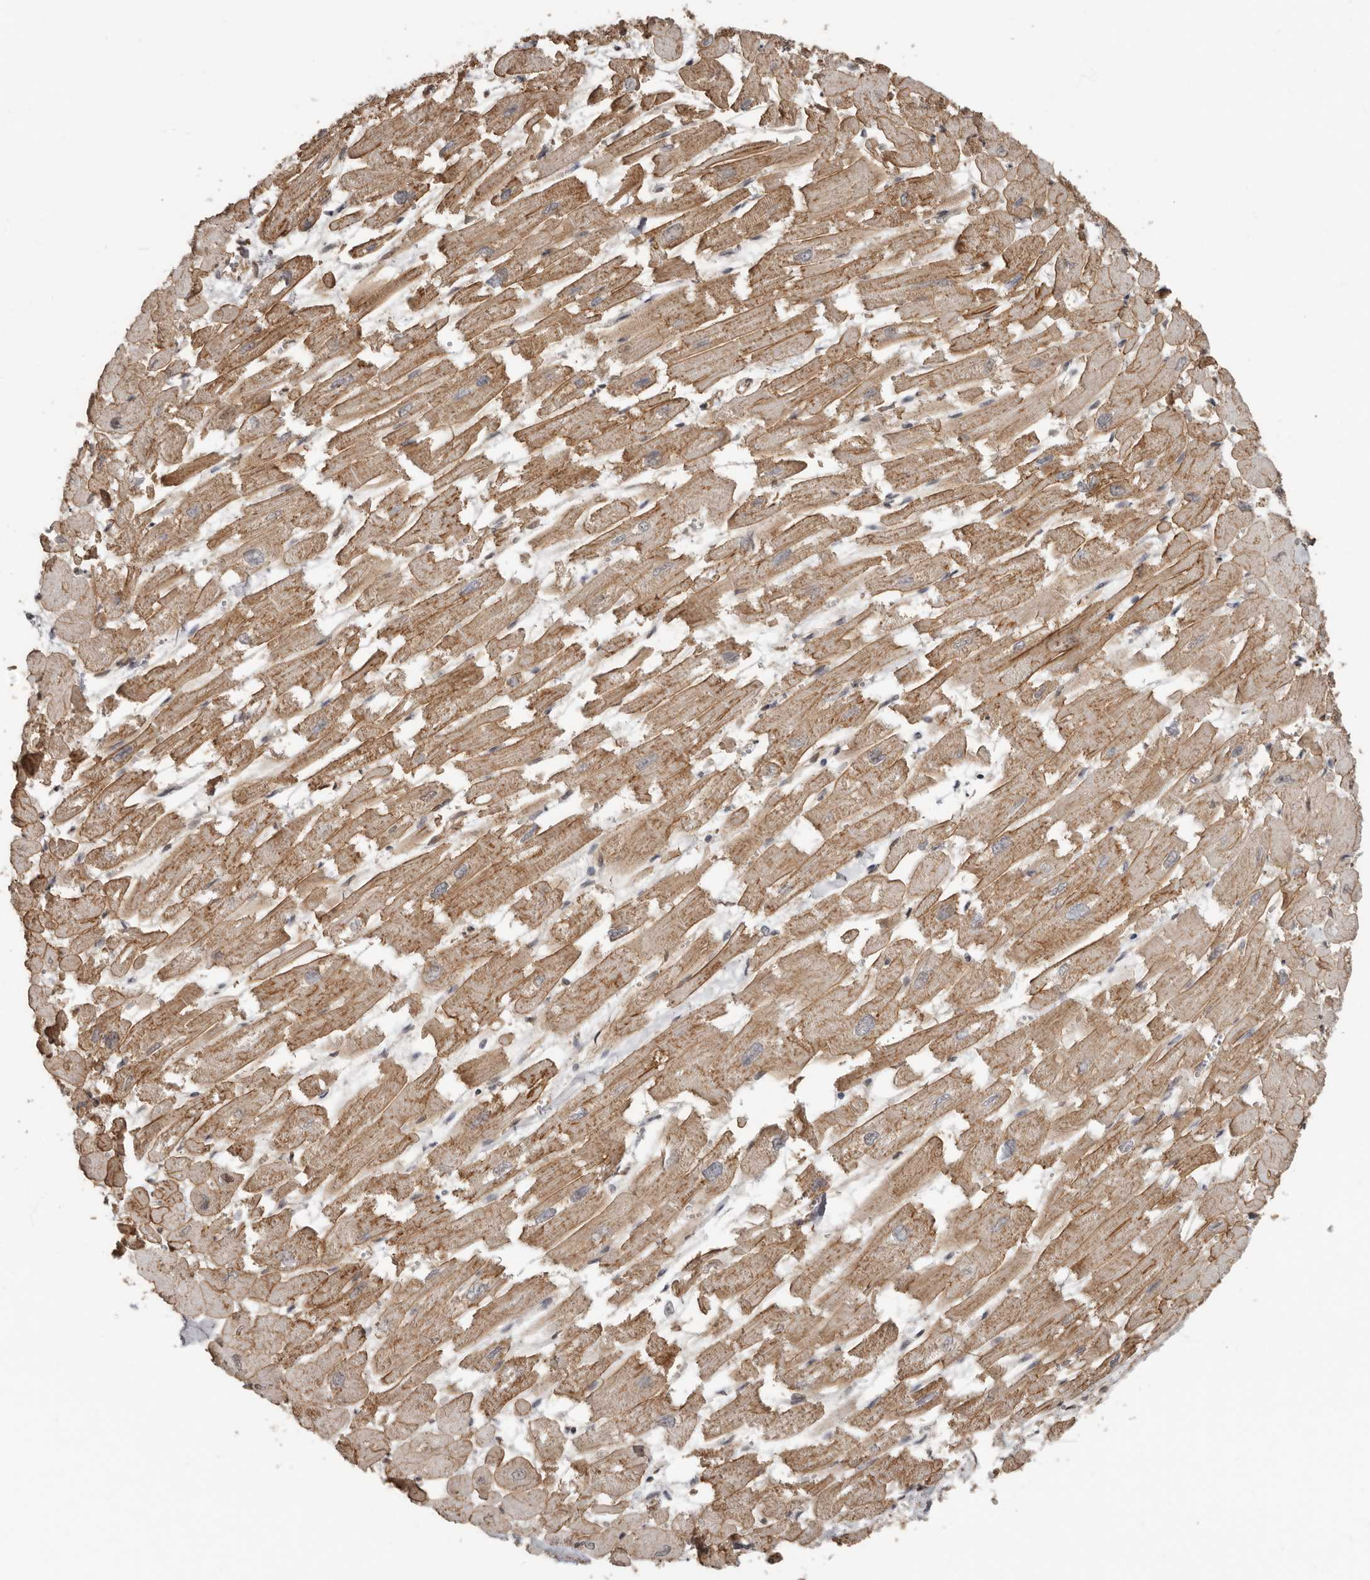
{"staining": {"intensity": "moderate", "quantity": ">75%", "location": "cytoplasmic/membranous"}, "tissue": "heart muscle", "cell_type": "Cardiomyocytes", "image_type": "normal", "snomed": [{"axis": "morphology", "description": "Normal tissue, NOS"}, {"axis": "topography", "description": "Heart"}], "caption": "Moderate cytoplasmic/membranous protein expression is seen in approximately >75% of cardiomyocytes in heart muscle. (DAB IHC, brown staining for protein, blue staining for nuclei).", "gene": "LRGUK", "patient": {"sex": "male", "age": 54}}